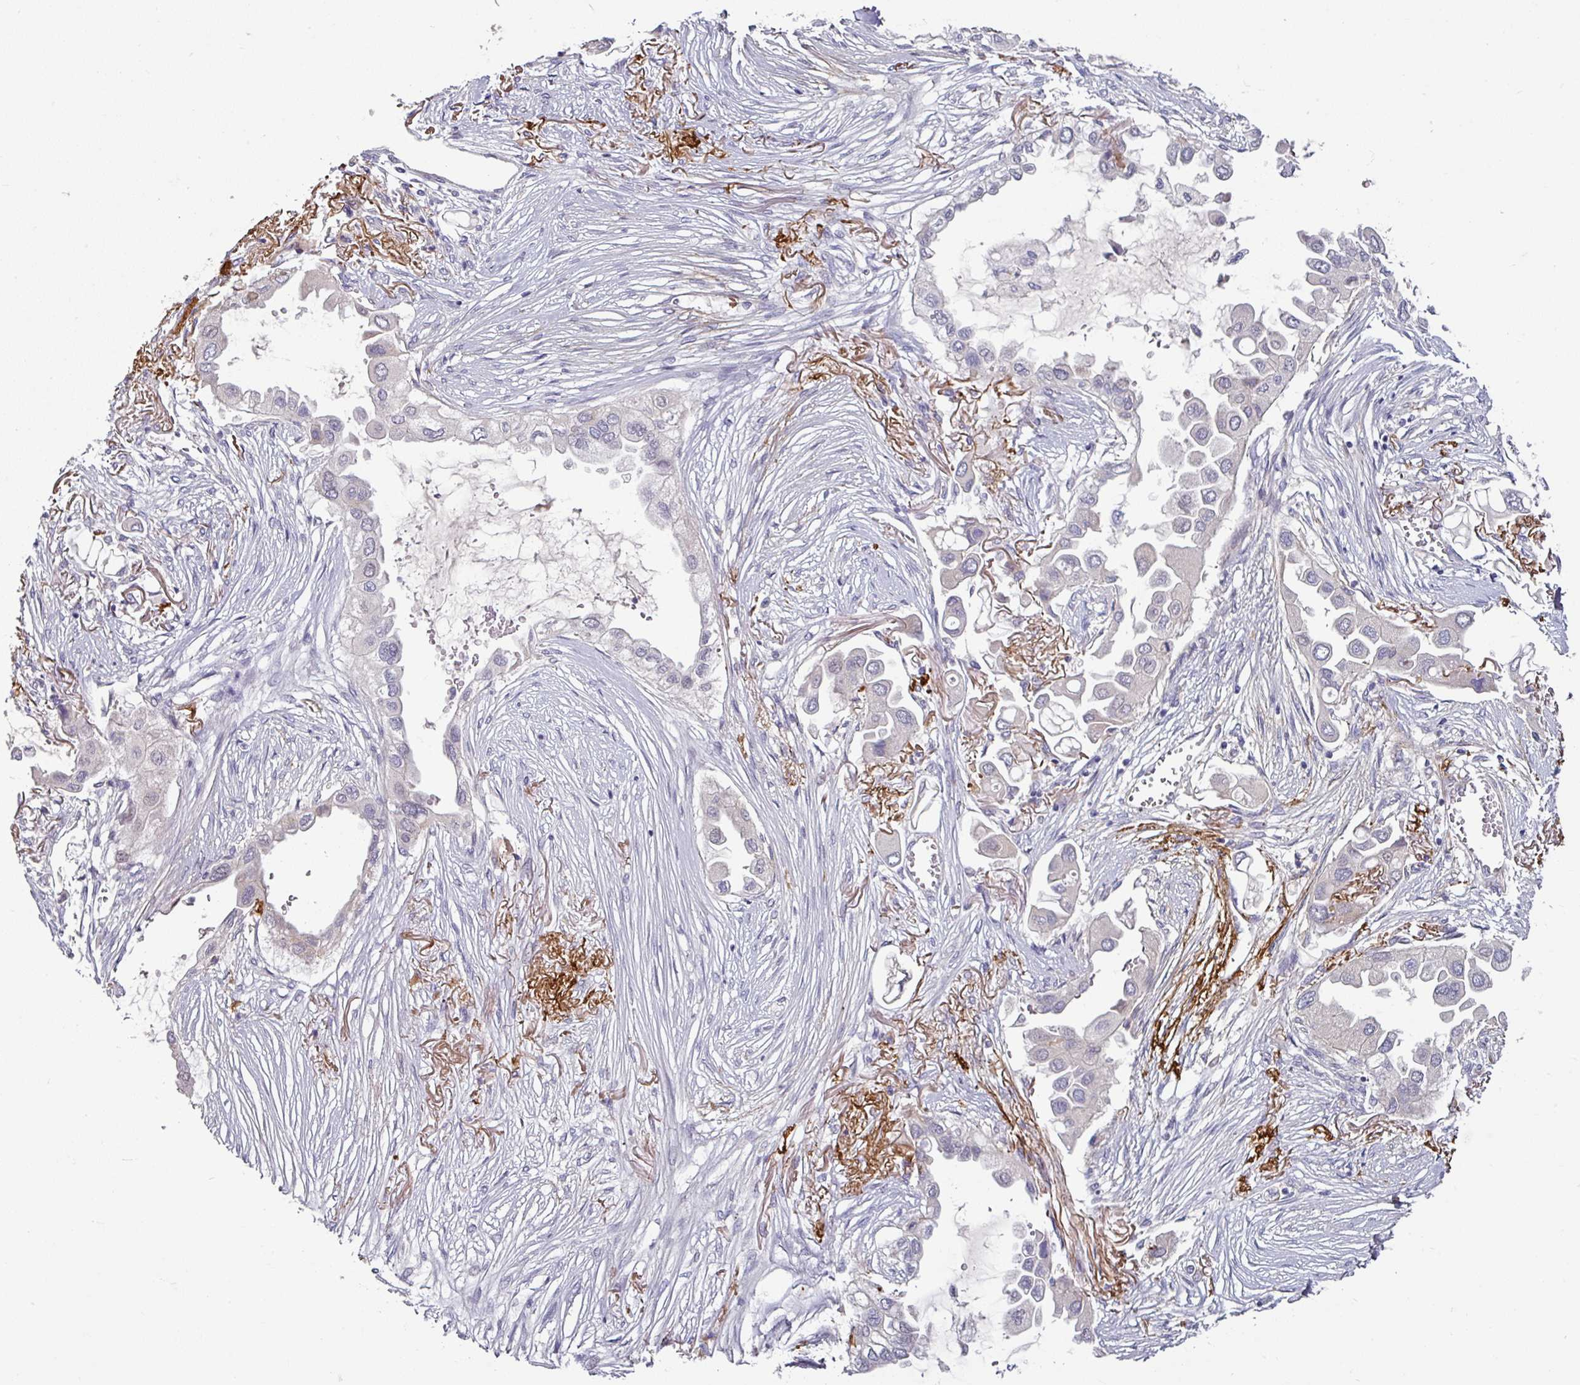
{"staining": {"intensity": "negative", "quantity": "none", "location": "none"}, "tissue": "lung cancer", "cell_type": "Tumor cells", "image_type": "cancer", "snomed": [{"axis": "morphology", "description": "Adenocarcinoma, NOS"}, {"axis": "topography", "description": "Lung"}], "caption": "IHC of human lung cancer shows no expression in tumor cells.", "gene": "MTMR14", "patient": {"sex": "female", "age": 76}}